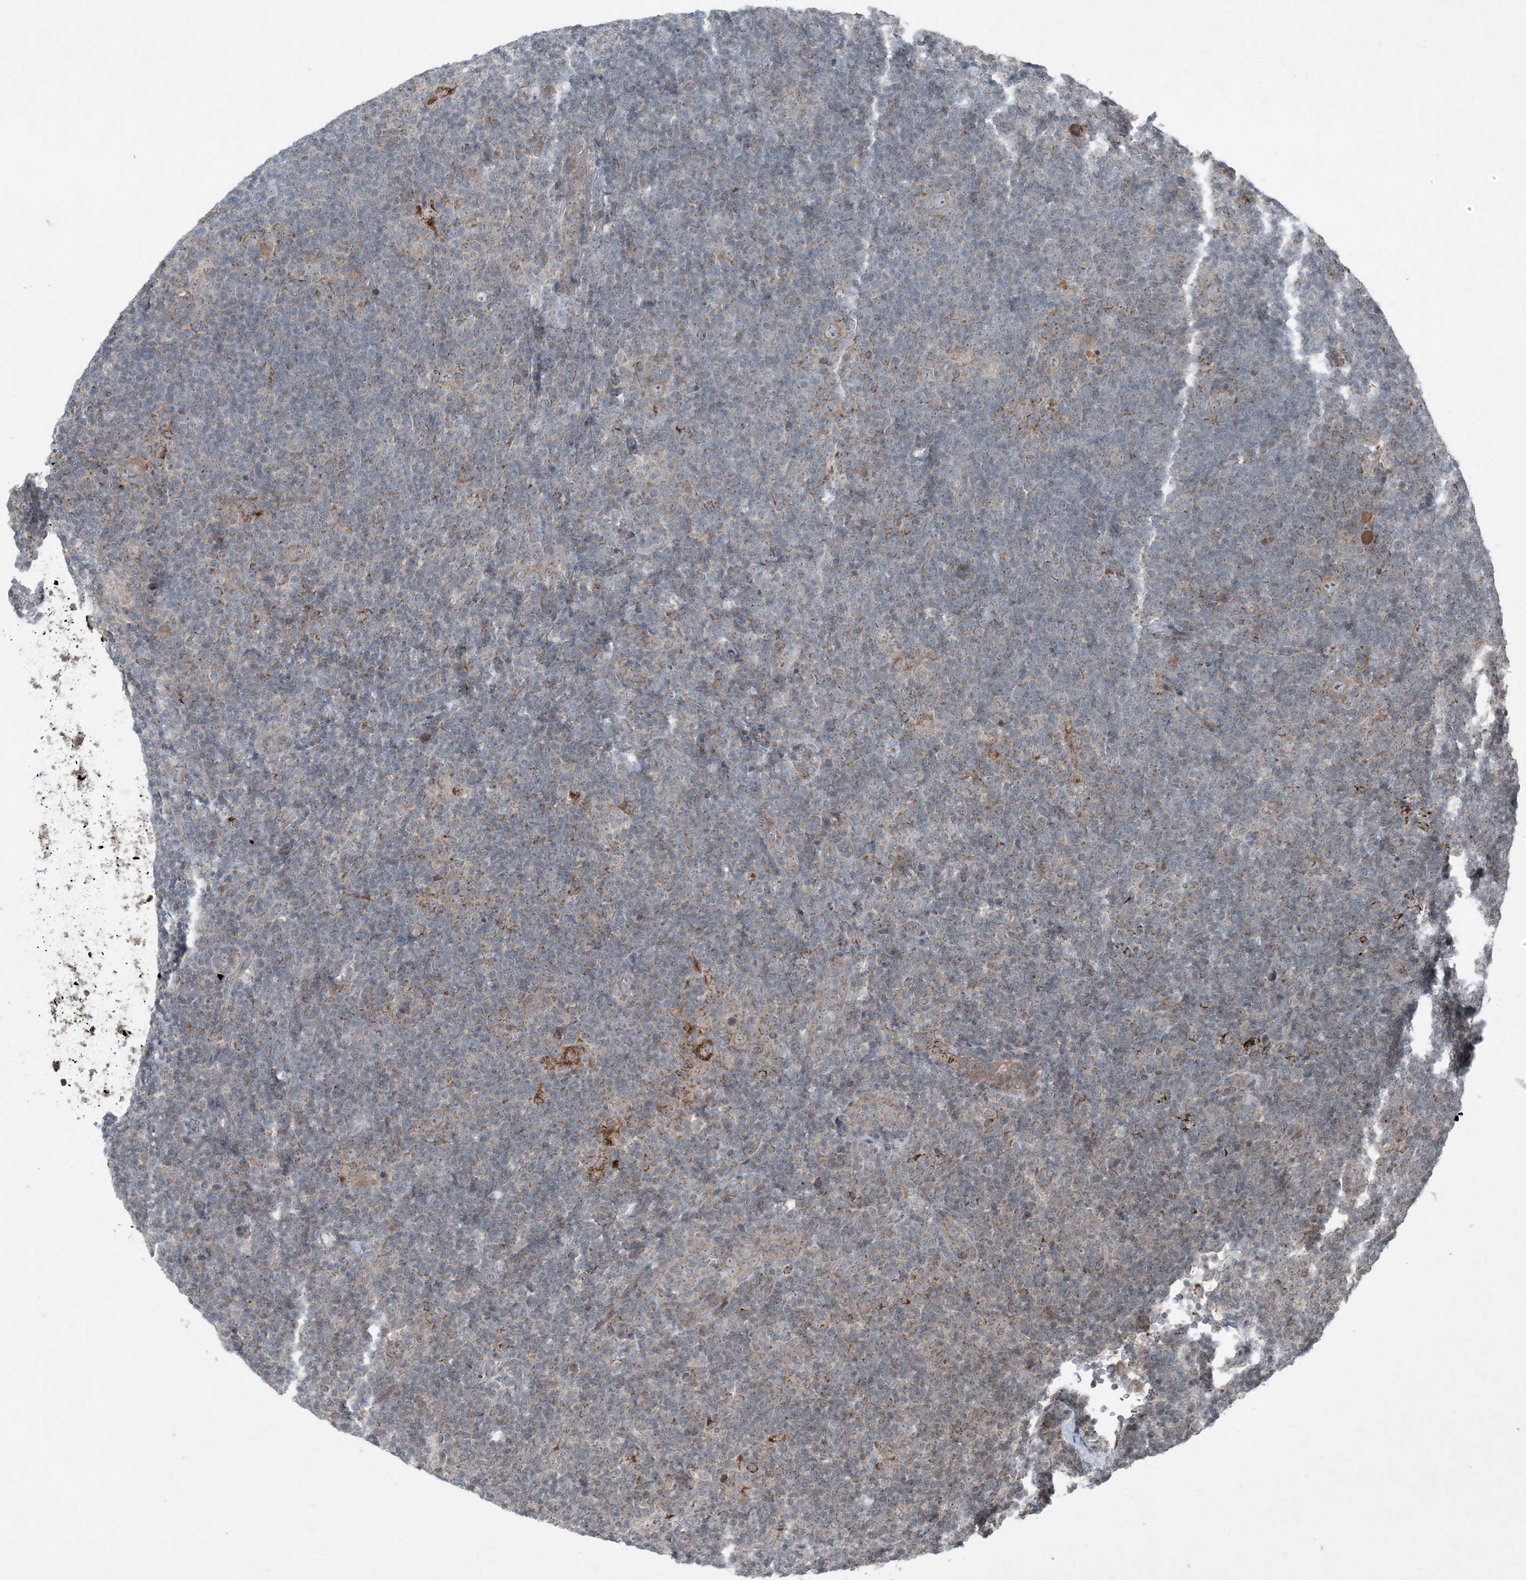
{"staining": {"intensity": "moderate", "quantity": ">75%", "location": "cytoplasmic/membranous"}, "tissue": "lymphoma", "cell_type": "Tumor cells", "image_type": "cancer", "snomed": [{"axis": "morphology", "description": "Hodgkin's disease, NOS"}, {"axis": "topography", "description": "Lymph node"}], "caption": "Protein staining demonstrates moderate cytoplasmic/membranous expression in approximately >75% of tumor cells in lymphoma.", "gene": "PC", "patient": {"sex": "female", "age": 57}}